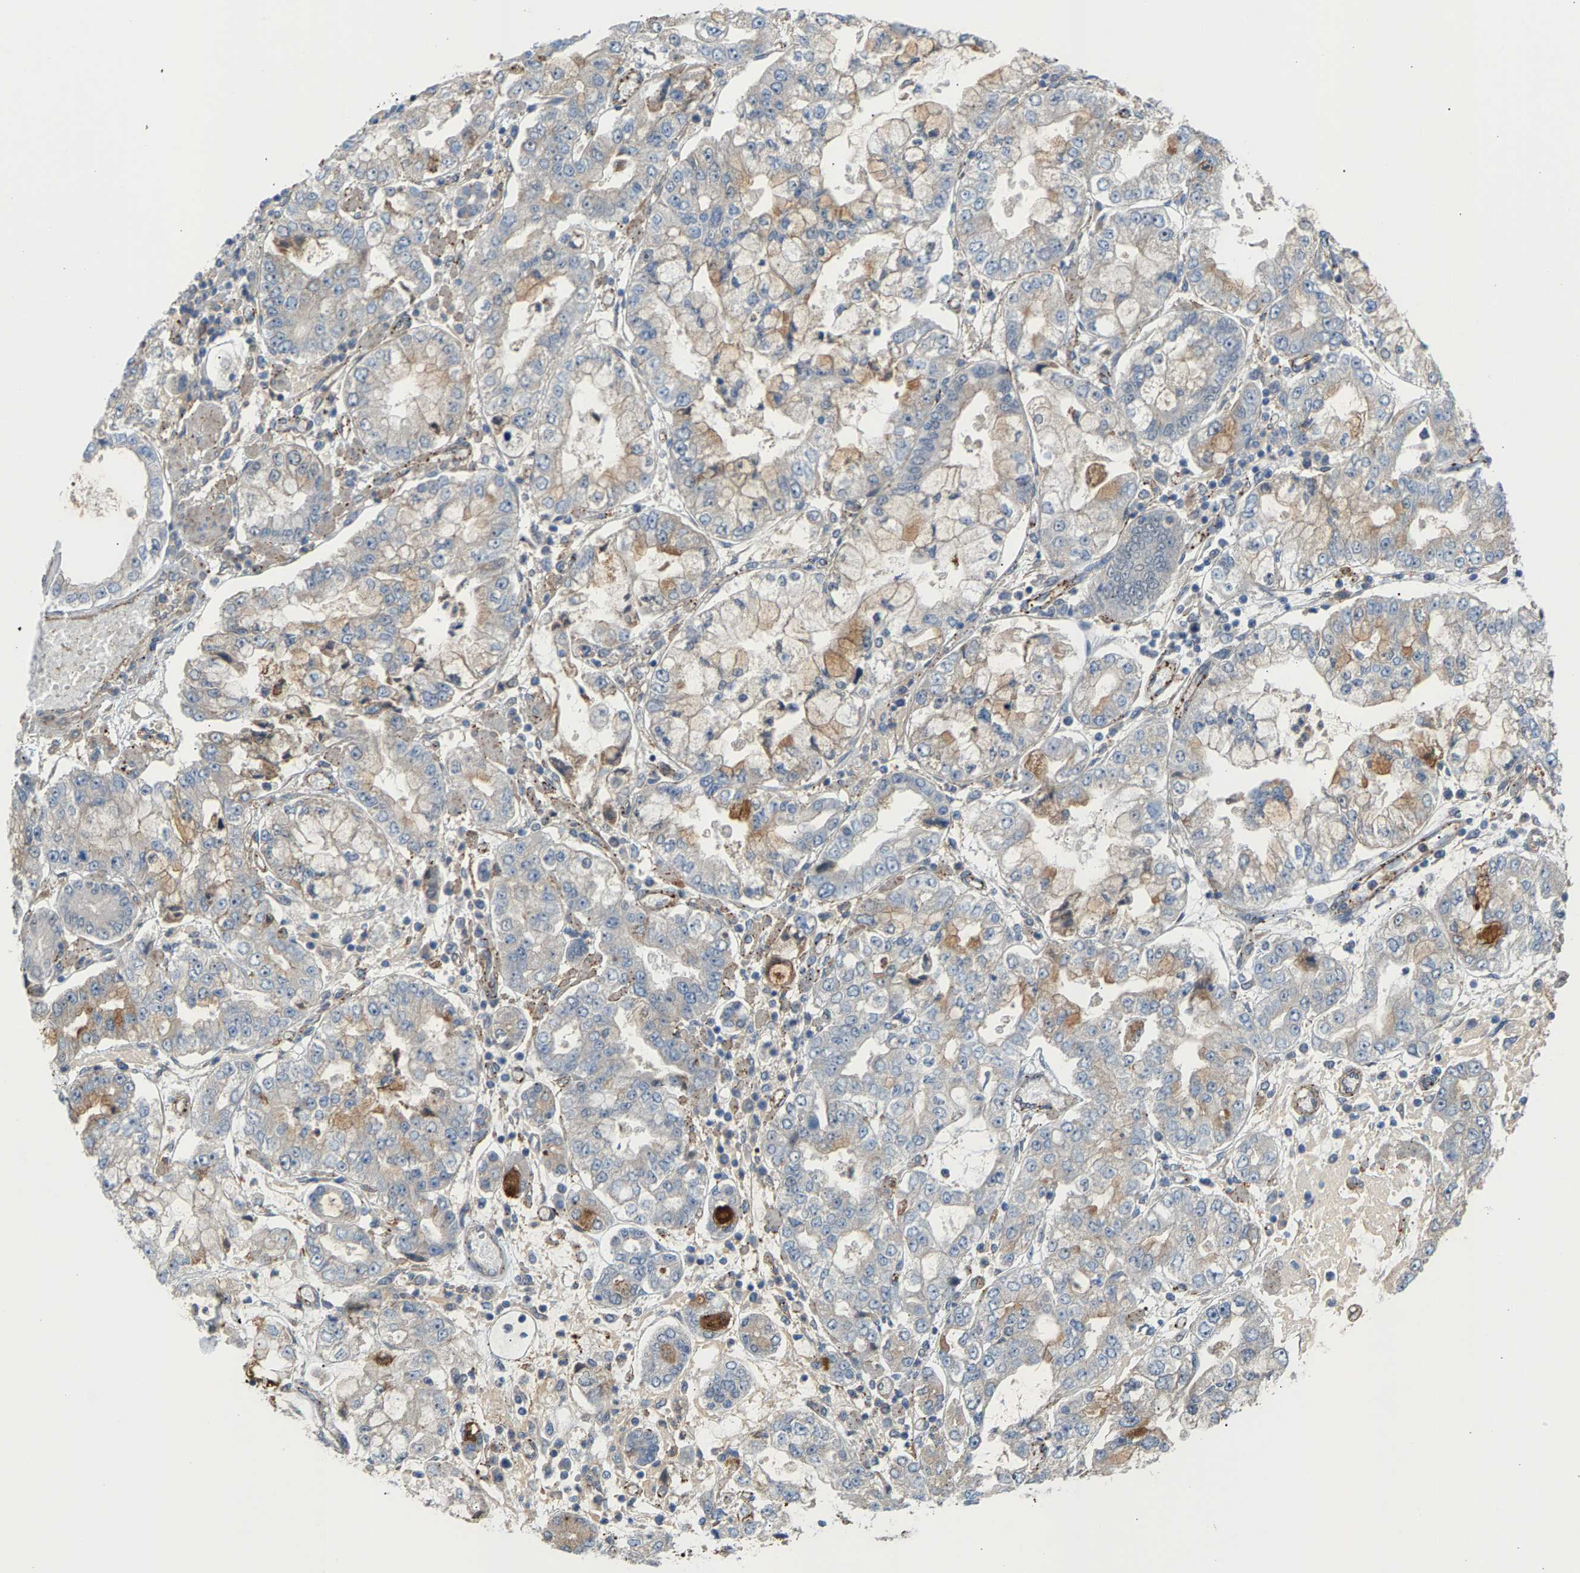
{"staining": {"intensity": "weak", "quantity": "25%-75%", "location": "cytoplasmic/membranous"}, "tissue": "stomach cancer", "cell_type": "Tumor cells", "image_type": "cancer", "snomed": [{"axis": "morphology", "description": "Adenocarcinoma, NOS"}, {"axis": "topography", "description": "Stomach"}], "caption": "Weak cytoplasmic/membranous positivity is appreciated in approximately 25%-75% of tumor cells in adenocarcinoma (stomach).", "gene": "KRTAP27-1", "patient": {"sex": "male", "age": 76}}